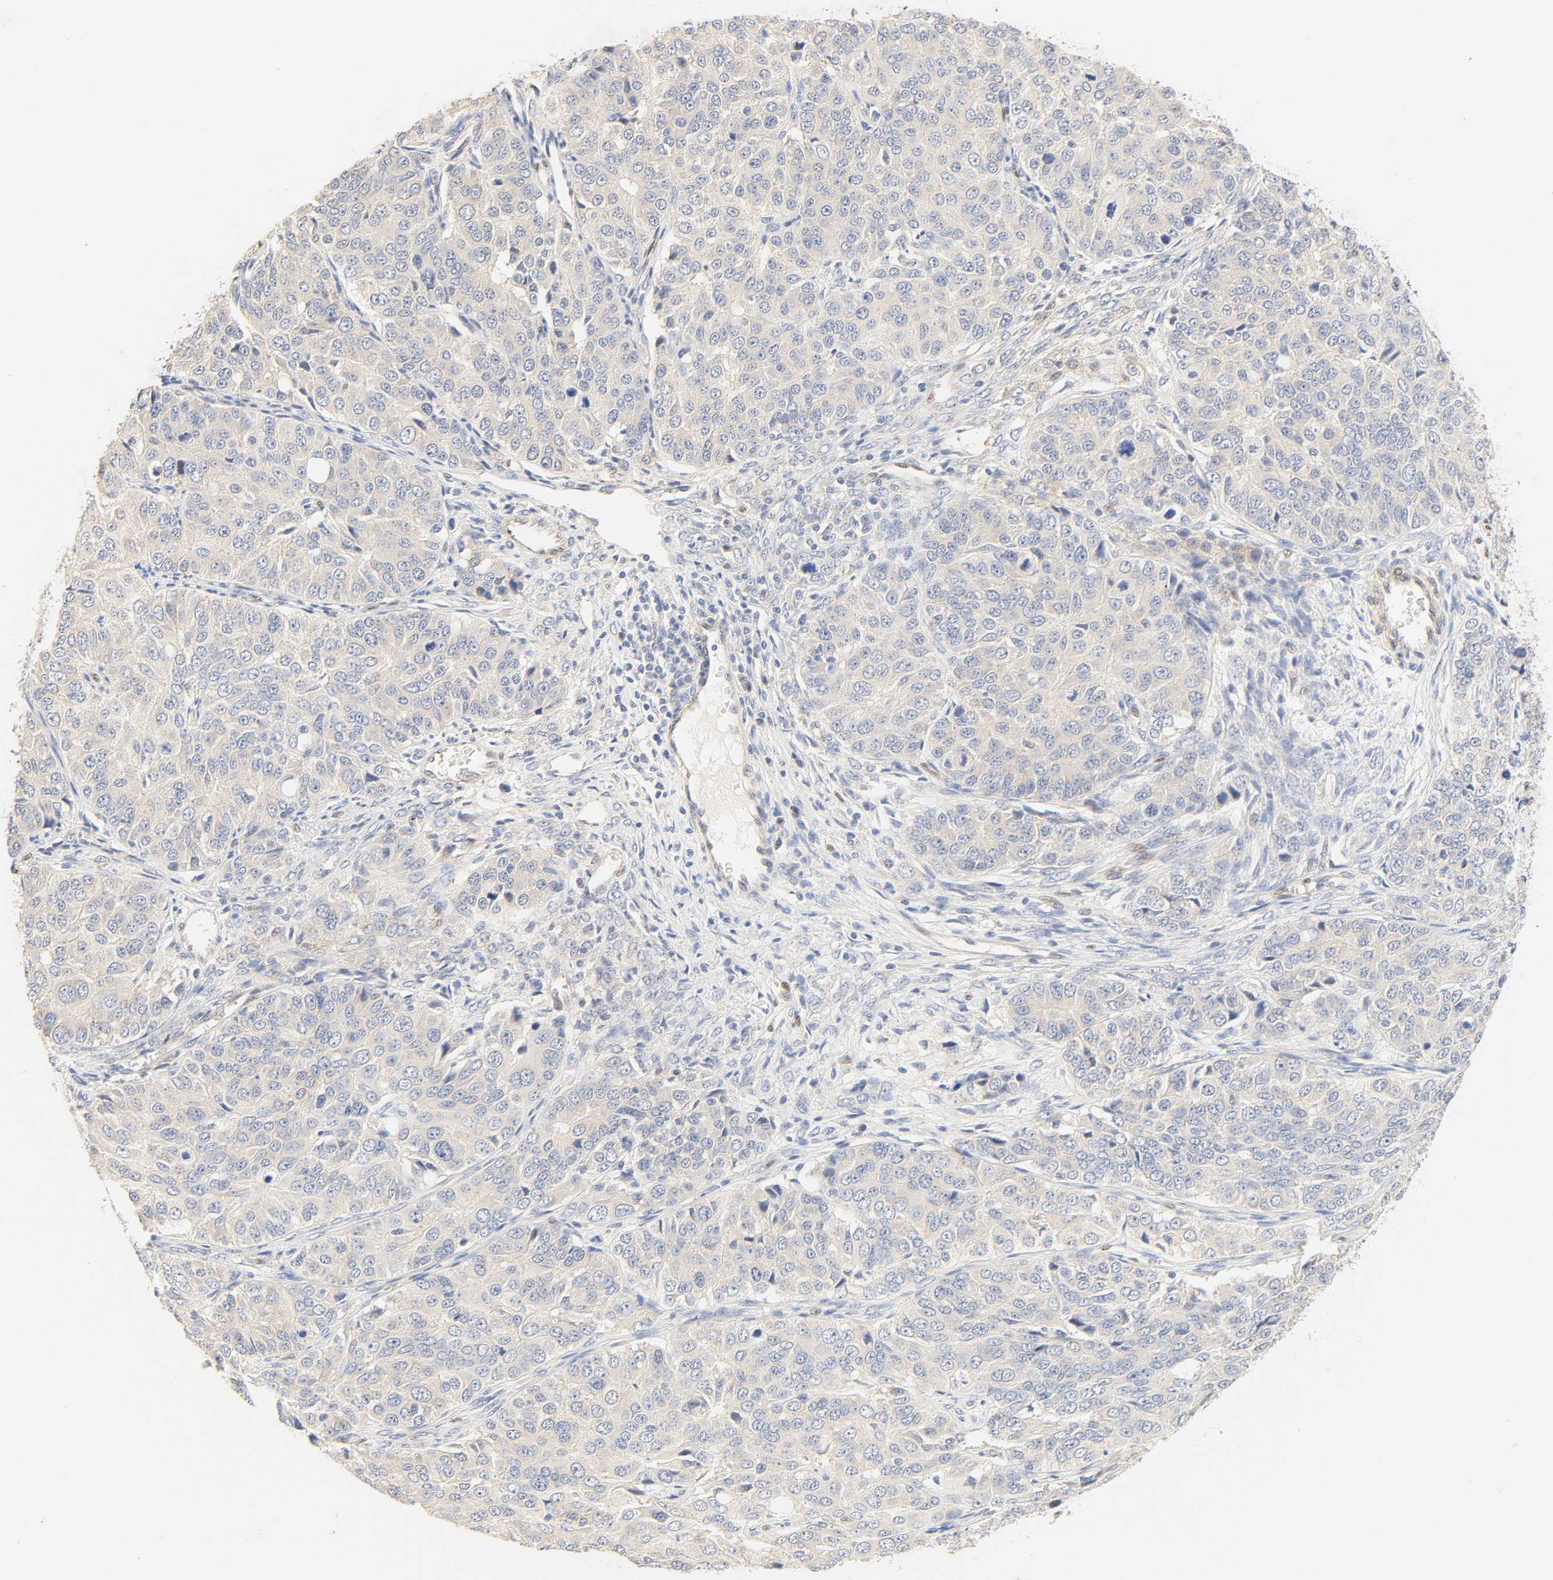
{"staining": {"intensity": "negative", "quantity": "none", "location": "none"}, "tissue": "ovarian cancer", "cell_type": "Tumor cells", "image_type": "cancer", "snomed": [{"axis": "morphology", "description": "Carcinoma, endometroid"}, {"axis": "topography", "description": "Ovary"}], "caption": "Immunohistochemistry micrograph of ovarian cancer (endometroid carcinoma) stained for a protein (brown), which shows no positivity in tumor cells.", "gene": "BORCS8-MEF2B", "patient": {"sex": "female", "age": 51}}